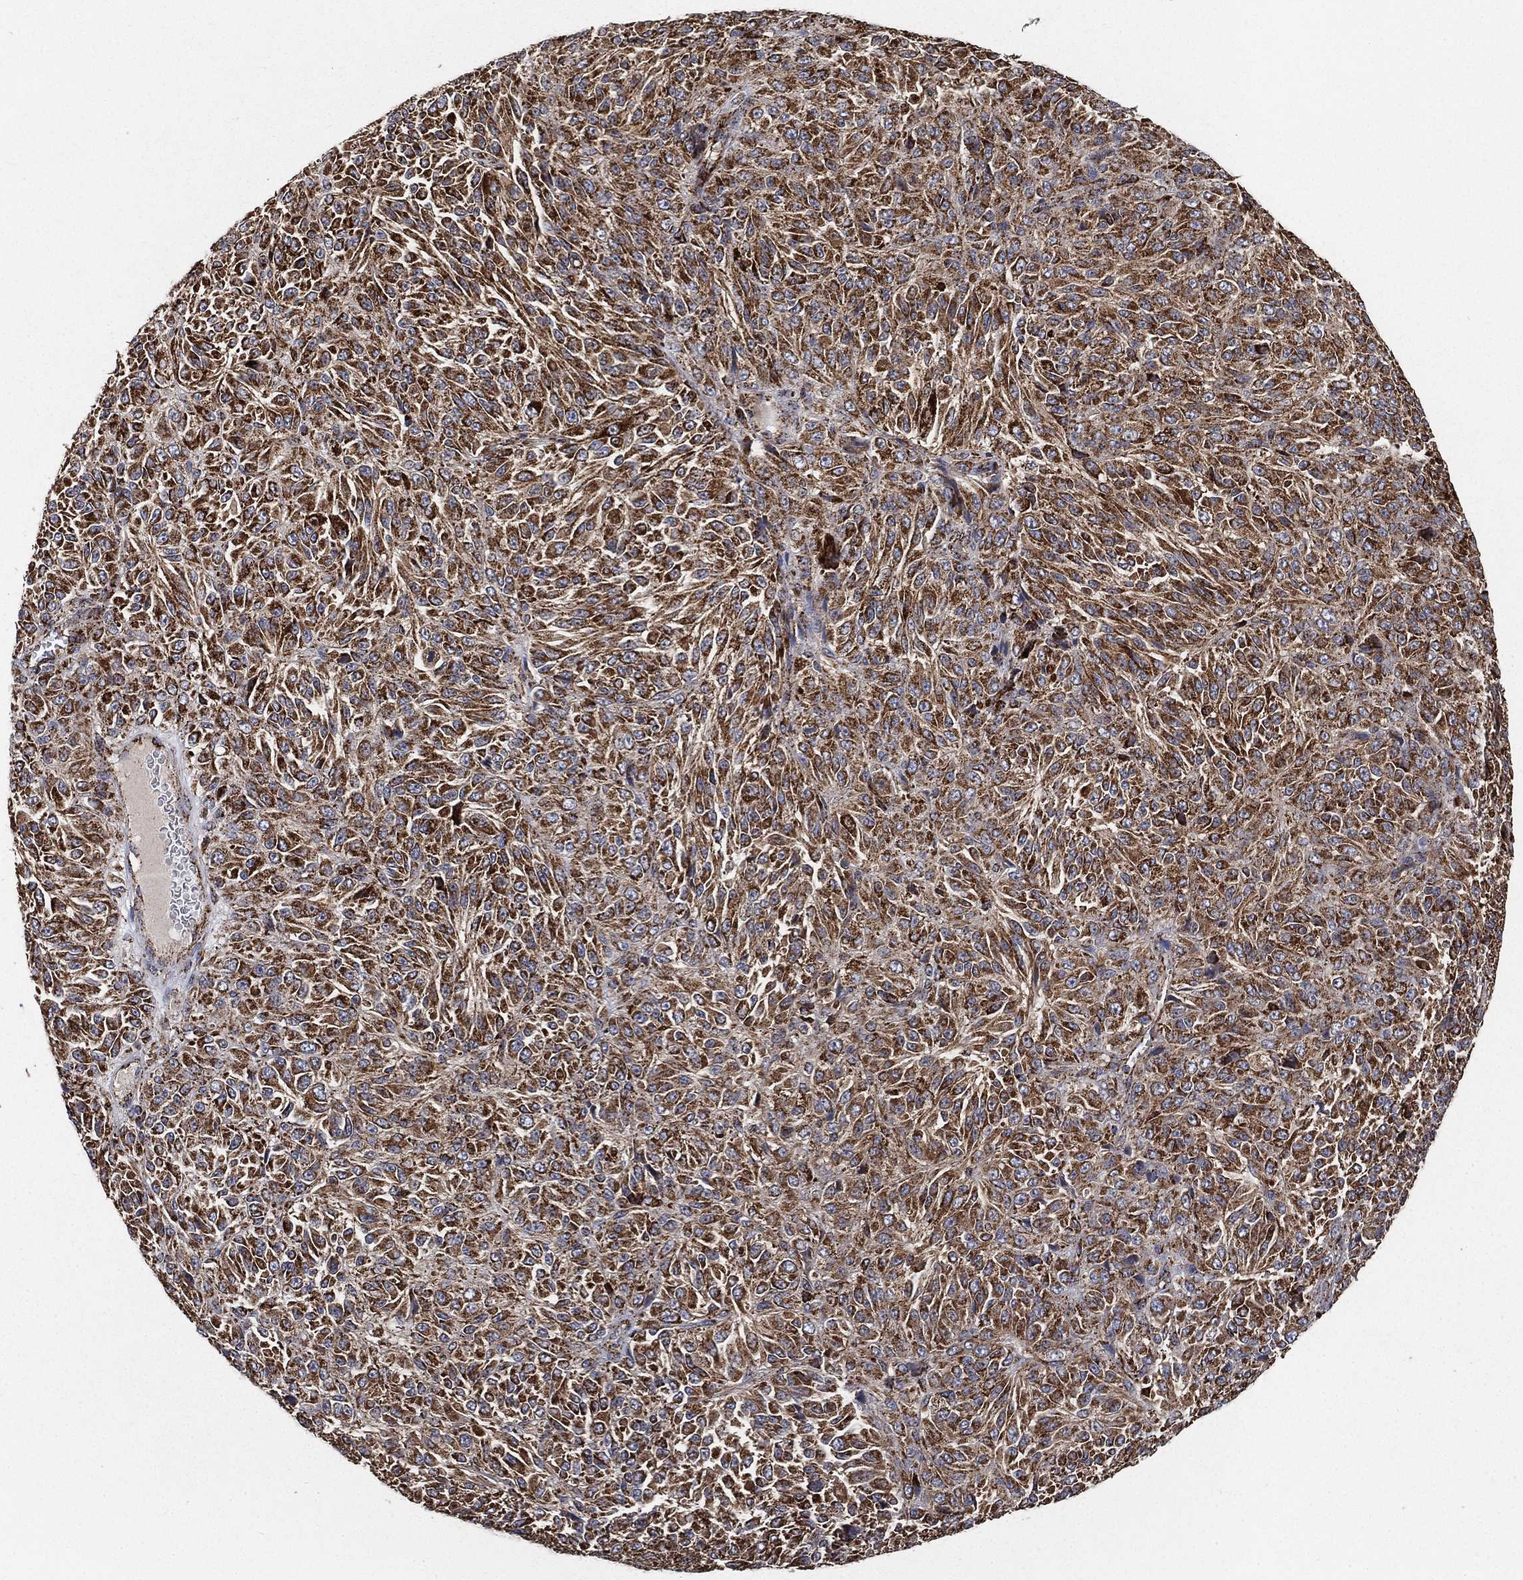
{"staining": {"intensity": "strong", "quantity": ">75%", "location": "cytoplasmic/membranous"}, "tissue": "melanoma", "cell_type": "Tumor cells", "image_type": "cancer", "snomed": [{"axis": "morphology", "description": "Malignant melanoma, Metastatic site"}, {"axis": "topography", "description": "Brain"}], "caption": "A brown stain labels strong cytoplasmic/membranous staining of a protein in malignant melanoma (metastatic site) tumor cells.", "gene": "SLC38A7", "patient": {"sex": "female", "age": 56}}